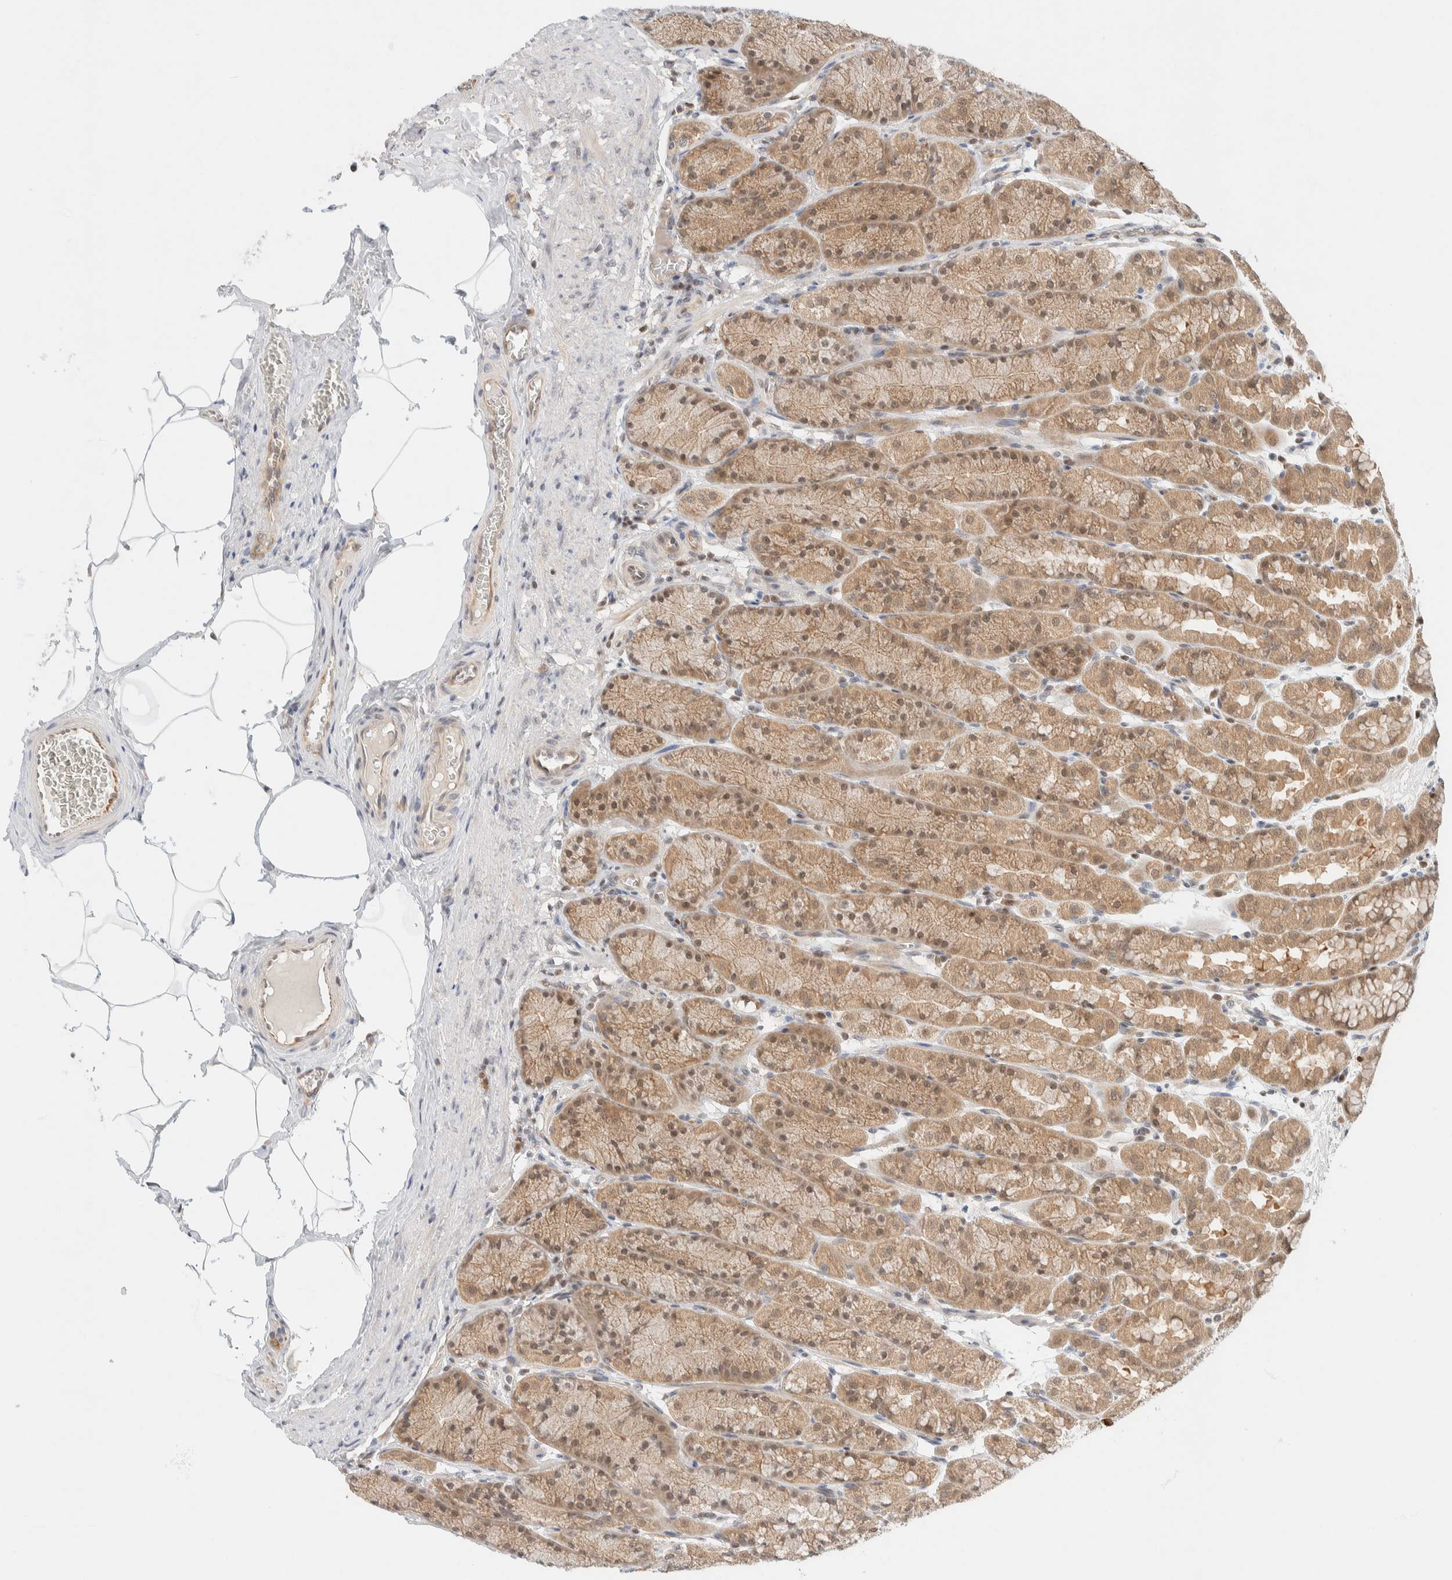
{"staining": {"intensity": "moderate", "quantity": ">75%", "location": "cytoplasmic/membranous,nuclear"}, "tissue": "stomach", "cell_type": "Glandular cells", "image_type": "normal", "snomed": [{"axis": "morphology", "description": "Normal tissue, NOS"}, {"axis": "topography", "description": "Stomach"}], "caption": "IHC (DAB) staining of benign stomach displays moderate cytoplasmic/membranous,nuclear protein expression in approximately >75% of glandular cells. (Brightfield microscopy of DAB IHC at high magnification).", "gene": "C8orf76", "patient": {"sex": "male", "age": 42}}